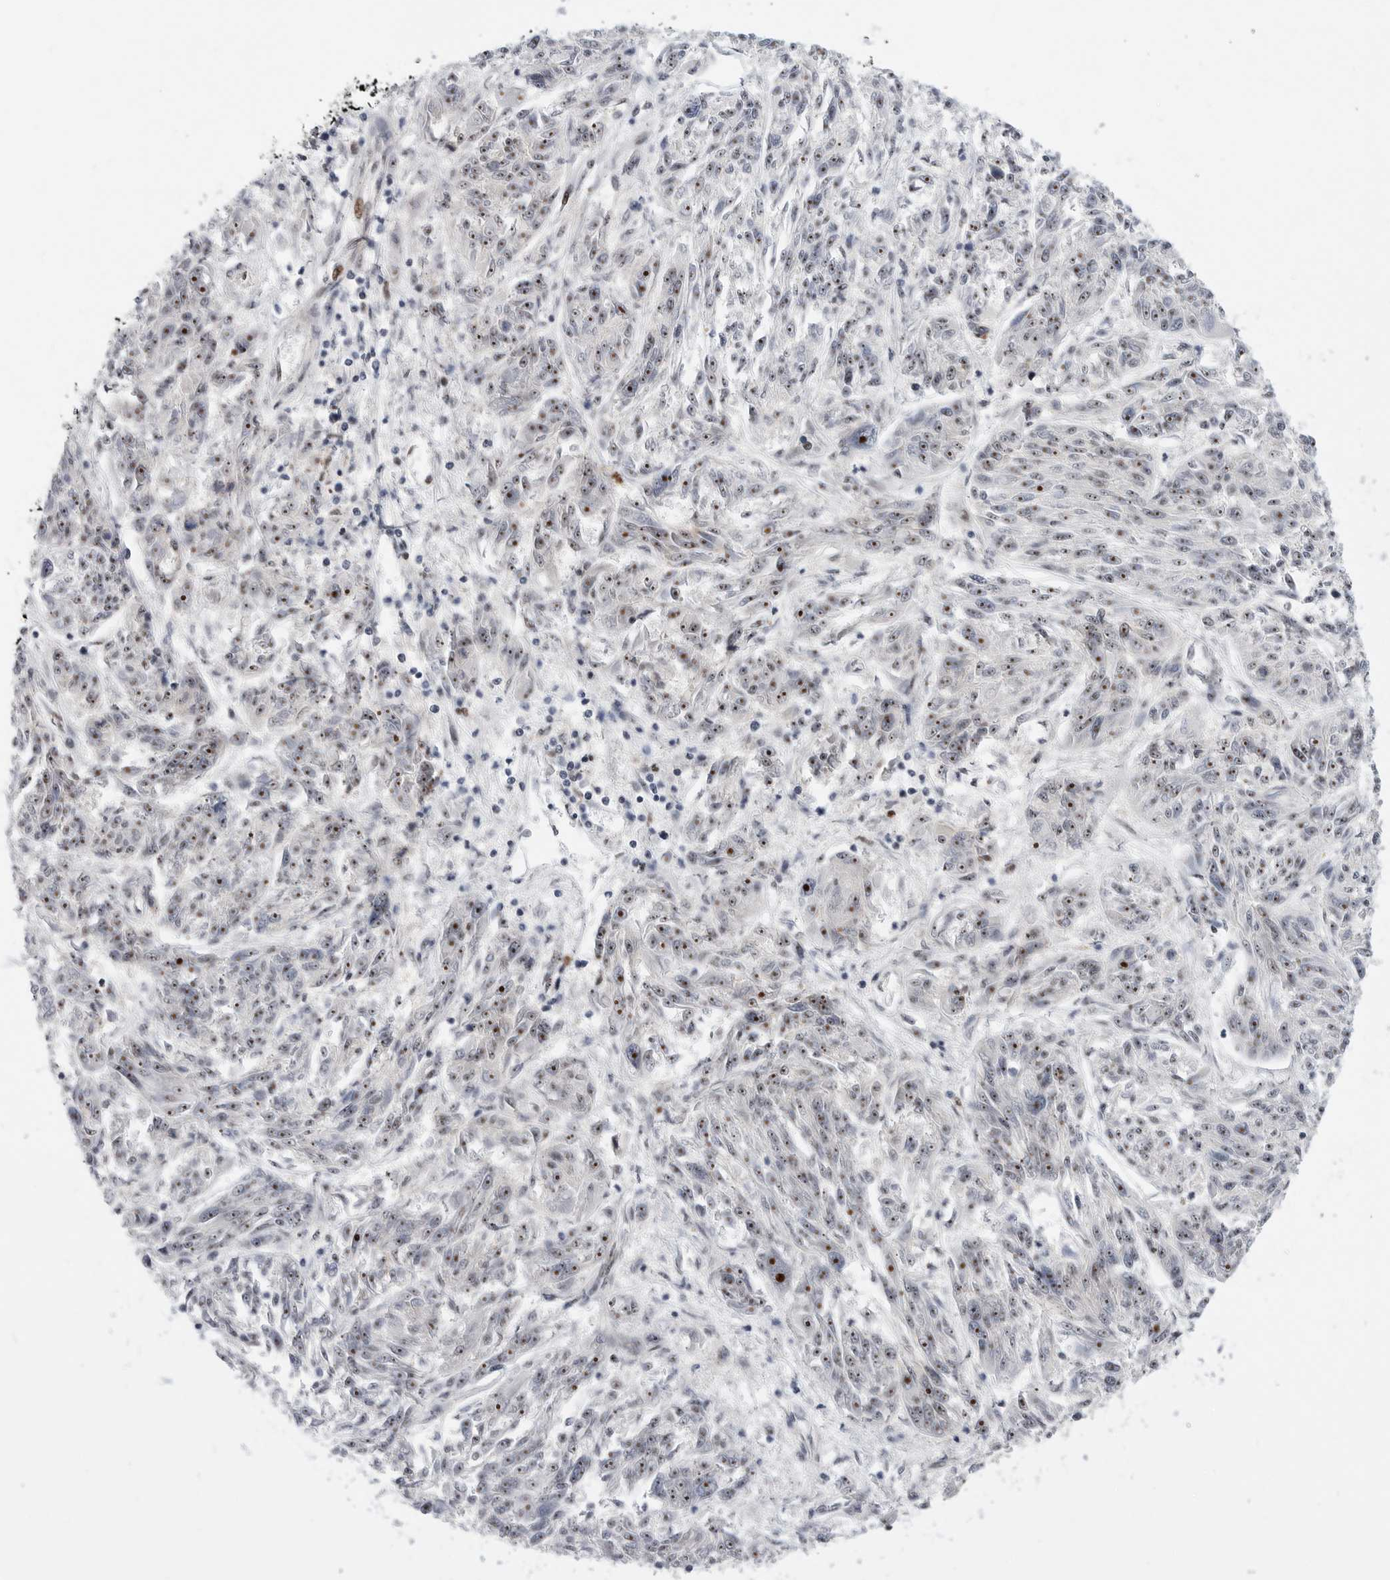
{"staining": {"intensity": "moderate", "quantity": ">75%", "location": "nuclear"}, "tissue": "melanoma", "cell_type": "Tumor cells", "image_type": "cancer", "snomed": [{"axis": "morphology", "description": "Malignant melanoma, NOS"}, {"axis": "topography", "description": "Skin"}], "caption": "IHC of human malignant melanoma shows medium levels of moderate nuclear positivity in about >75% of tumor cells.", "gene": "GPATCH2", "patient": {"sex": "male", "age": 53}}